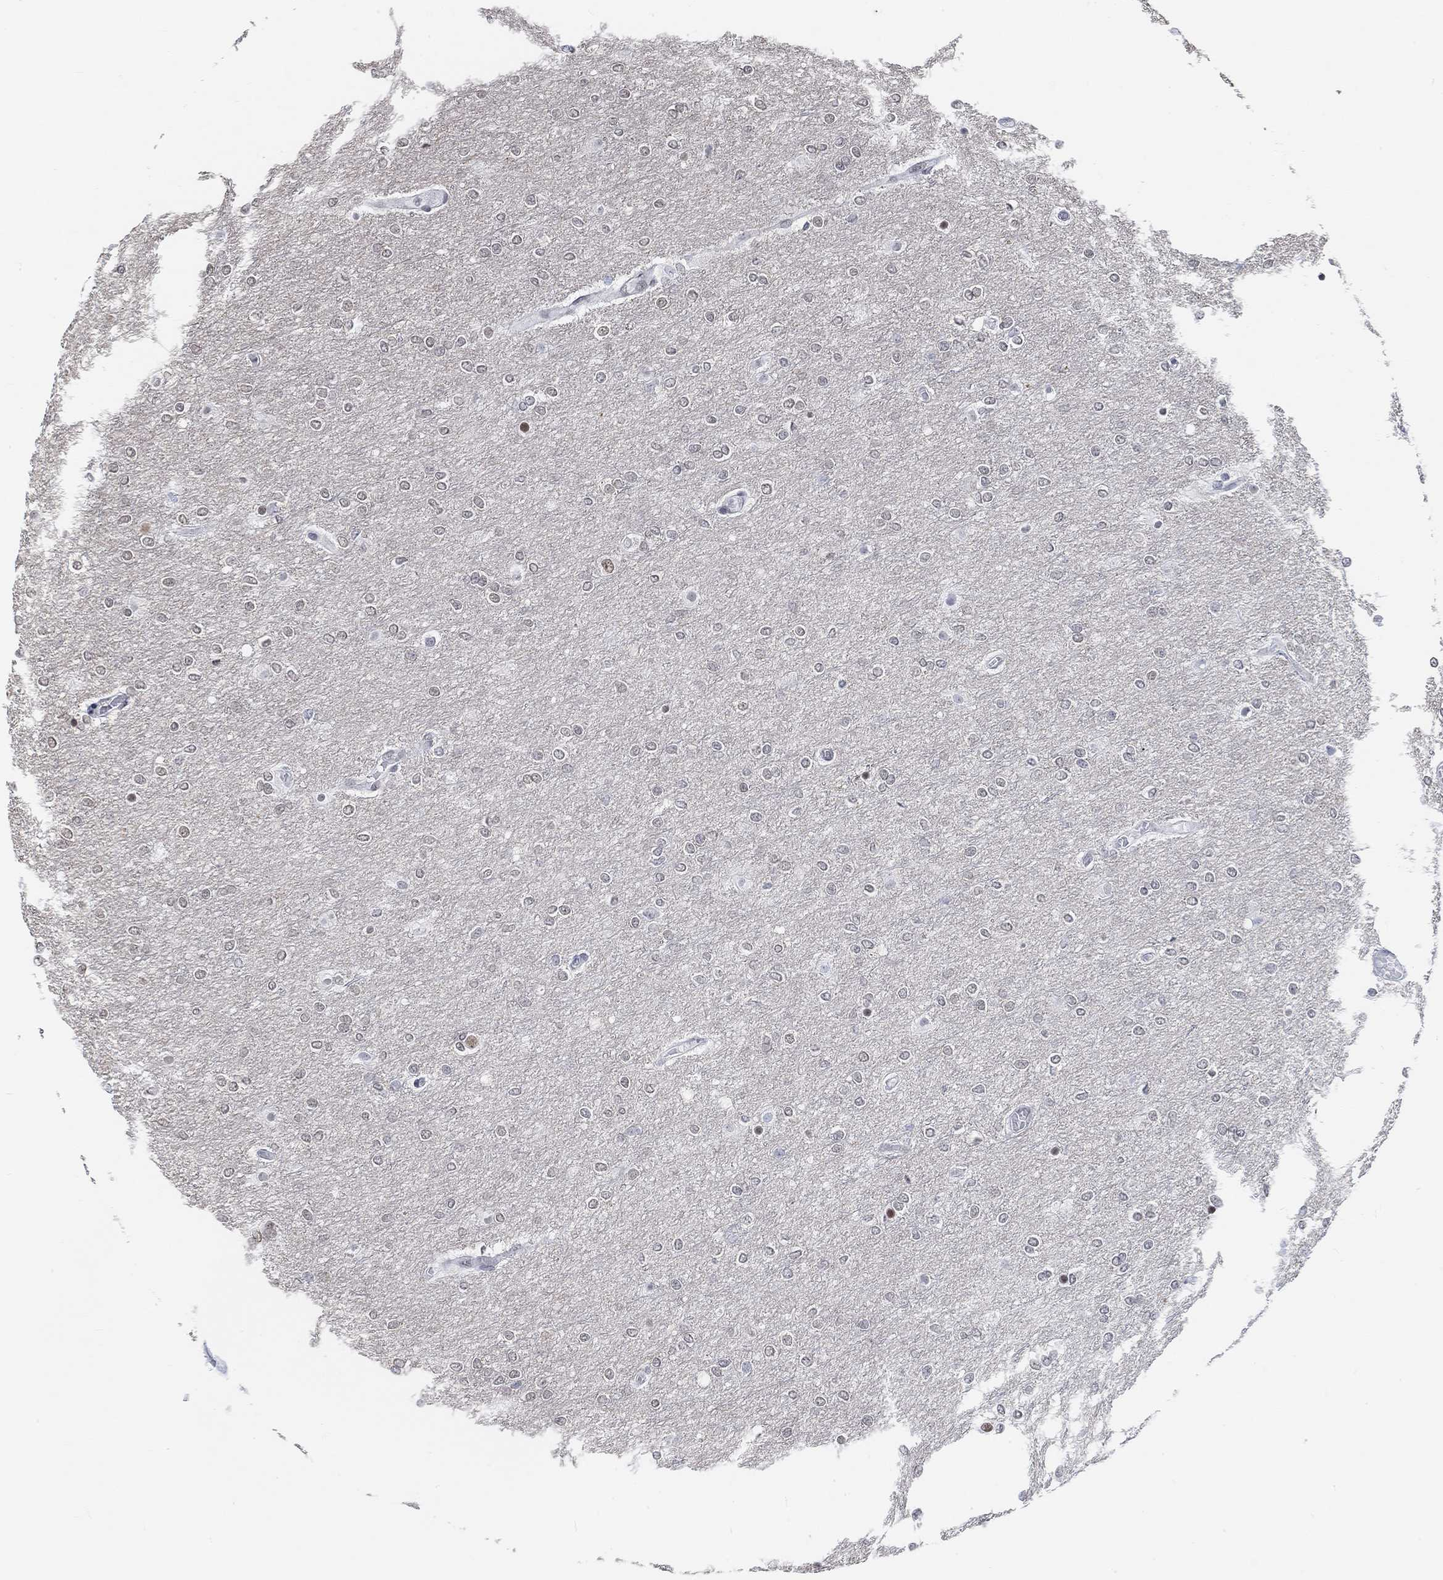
{"staining": {"intensity": "negative", "quantity": "none", "location": "none"}, "tissue": "glioma", "cell_type": "Tumor cells", "image_type": "cancer", "snomed": [{"axis": "morphology", "description": "Glioma, malignant, High grade"}, {"axis": "topography", "description": "Brain"}], "caption": "This is an IHC image of human high-grade glioma (malignant). There is no expression in tumor cells.", "gene": "PURG", "patient": {"sex": "female", "age": 61}}